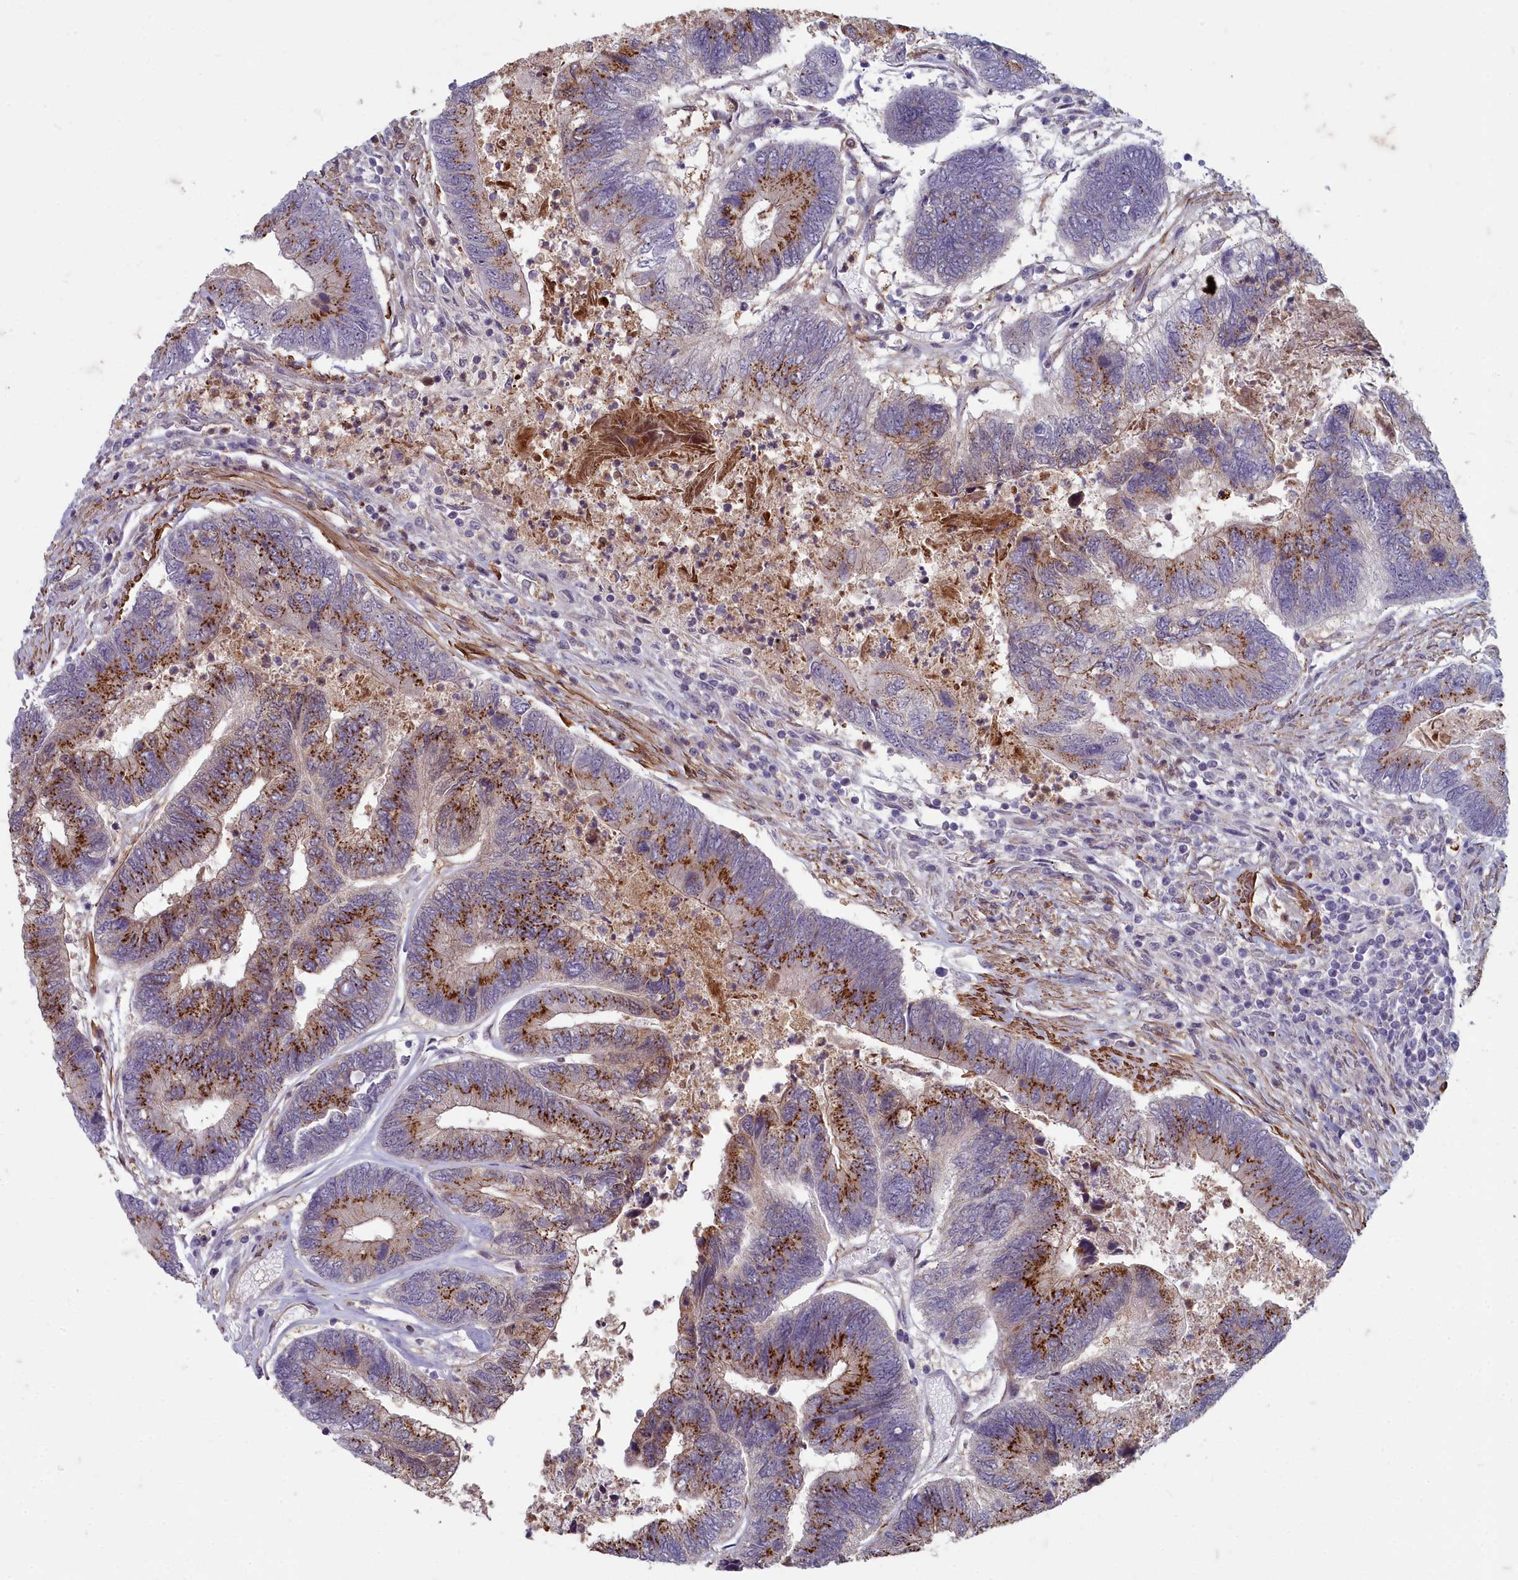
{"staining": {"intensity": "strong", "quantity": ">75%", "location": "cytoplasmic/membranous"}, "tissue": "colorectal cancer", "cell_type": "Tumor cells", "image_type": "cancer", "snomed": [{"axis": "morphology", "description": "Adenocarcinoma, NOS"}, {"axis": "topography", "description": "Colon"}], "caption": "A histopathology image of human adenocarcinoma (colorectal) stained for a protein displays strong cytoplasmic/membranous brown staining in tumor cells.", "gene": "ZNF626", "patient": {"sex": "female", "age": 67}}